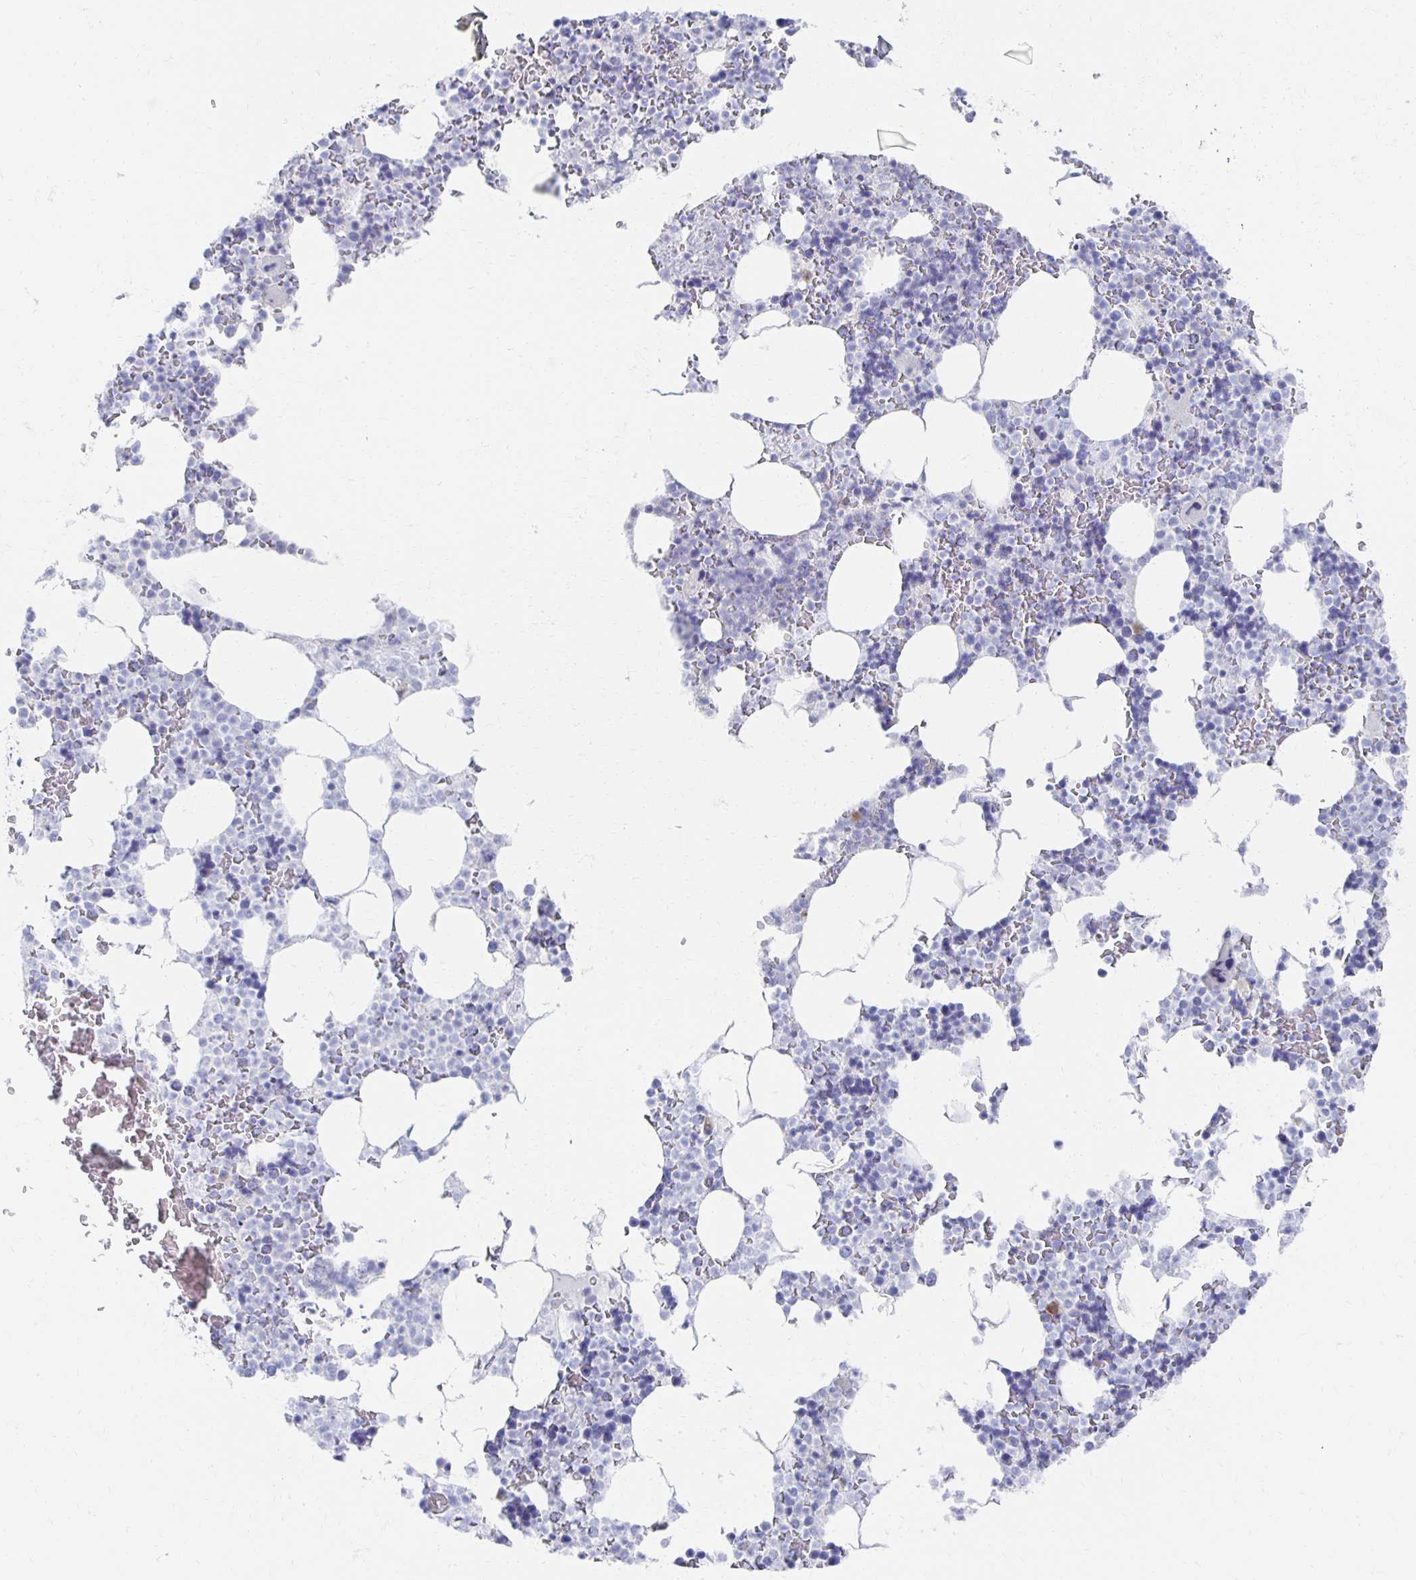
{"staining": {"intensity": "negative", "quantity": "none", "location": "none"}, "tissue": "bone marrow", "cell_type": "Hematopoietic cells", "image_type": "normal", "snomed": [{"axis": "morphology", "description": "Normal tissue, NOS"}, {"axis": "topography", "description": "Bone marrow"}], "caption": "There is no significant positivity in hematopoietic cells of bone marrow.", "gene": "PRDM7", "patient": {"sex": "female", "age": 42}}